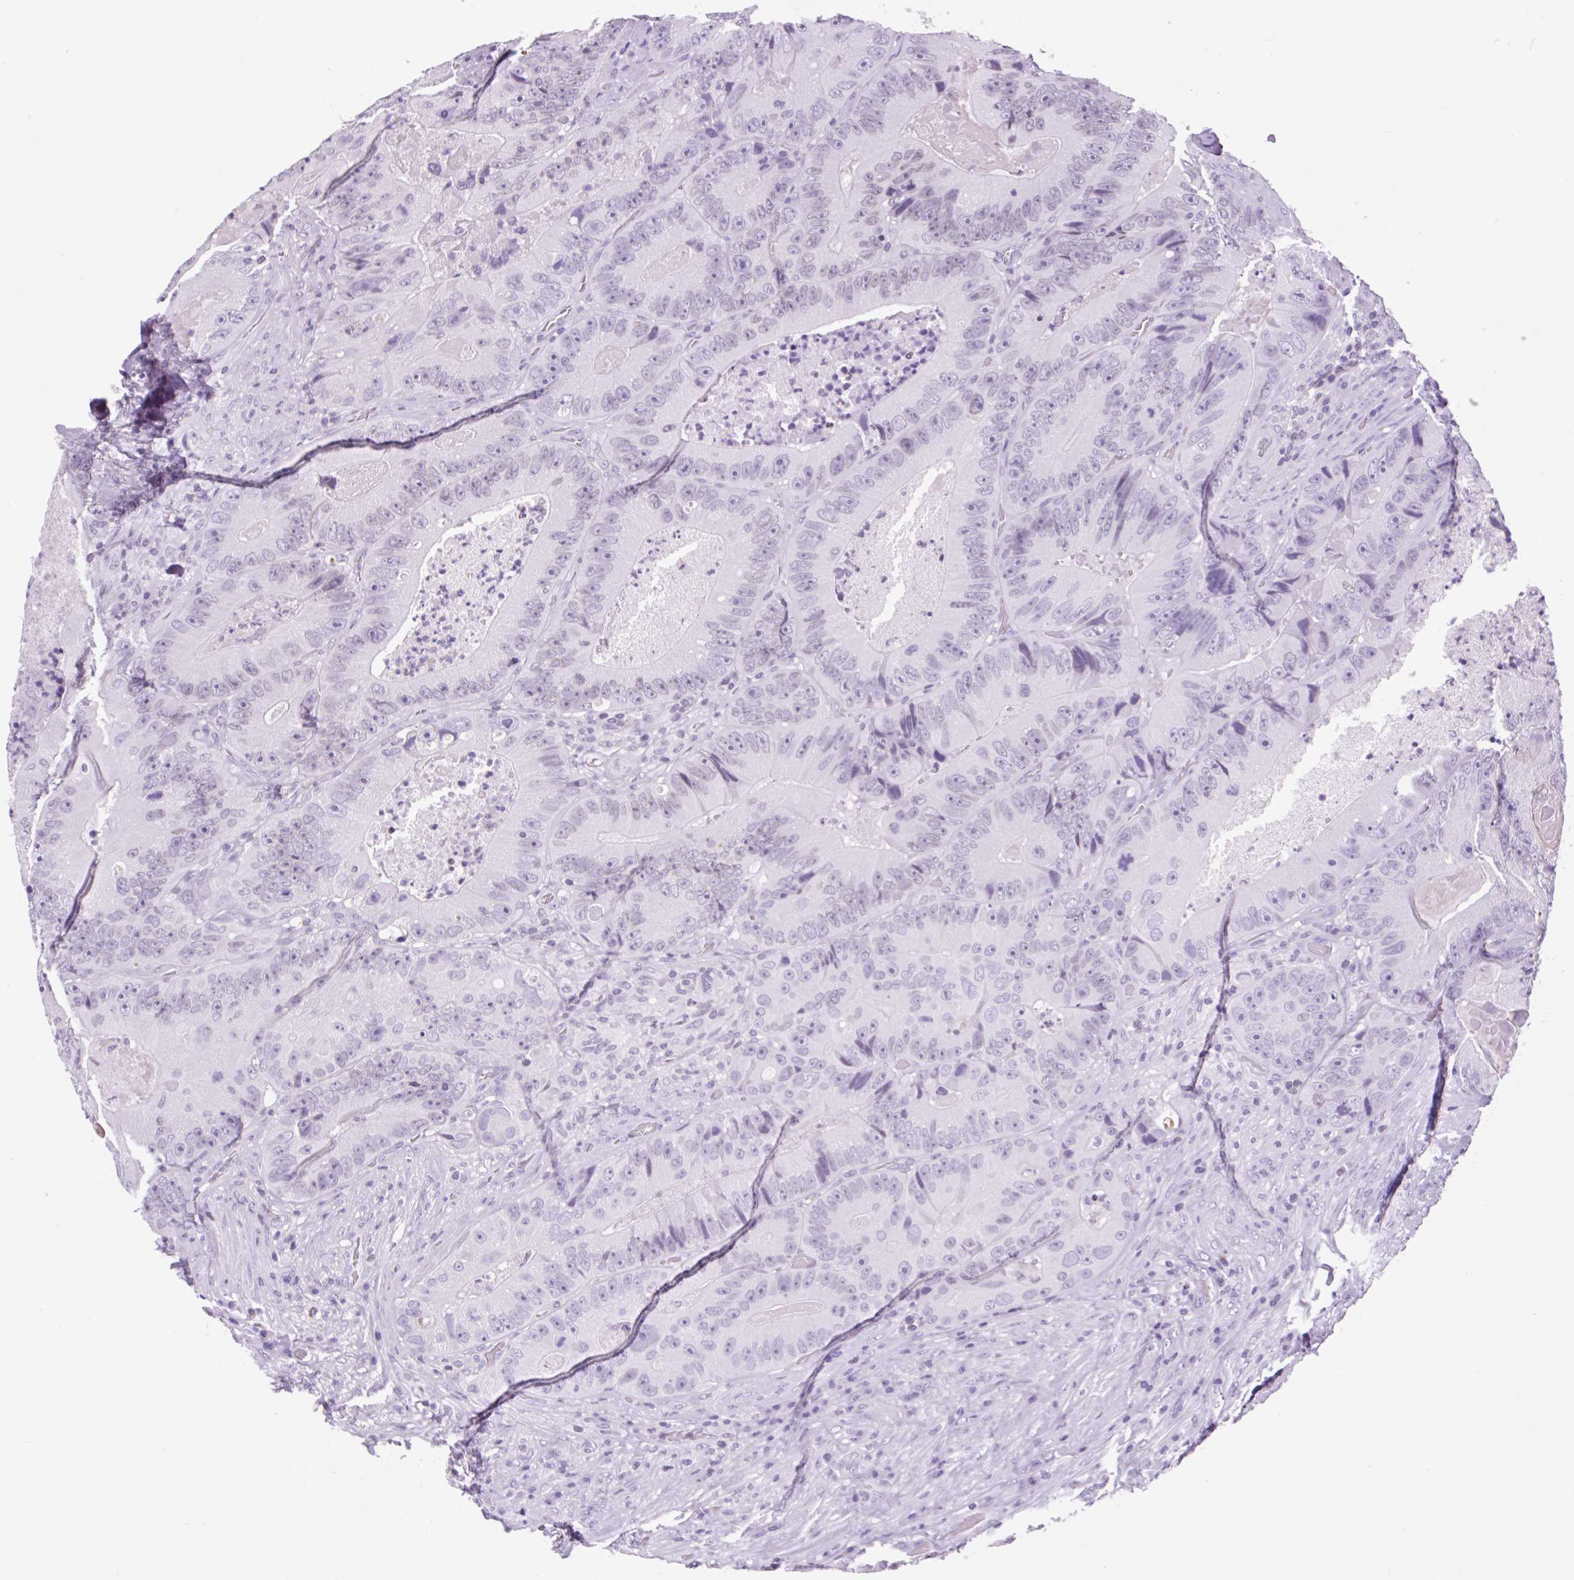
{"staining": {"intensity": "negative", "quantity": "none", "location": "none"}, "tissue": "colorectal cancer", "cell_type": "Tumor cells", "image_type": "cancer", "snomed": [{"axis": "morphology", "description": "Adenocarcinoma, NOS"}, {"axis": "topography", "description": "Colon"}], "caption": "High magnification brightfield microscopy of colorectal cancer stained with DAB (3,3'-diaminobenzidine) (brown) and counterstained with hematoxylin (blue): tumor cells show no significant staining. Nuclei are stained in blue.", "gene": "VPREB1", "patient": {"sex": "female", "age": 86}}